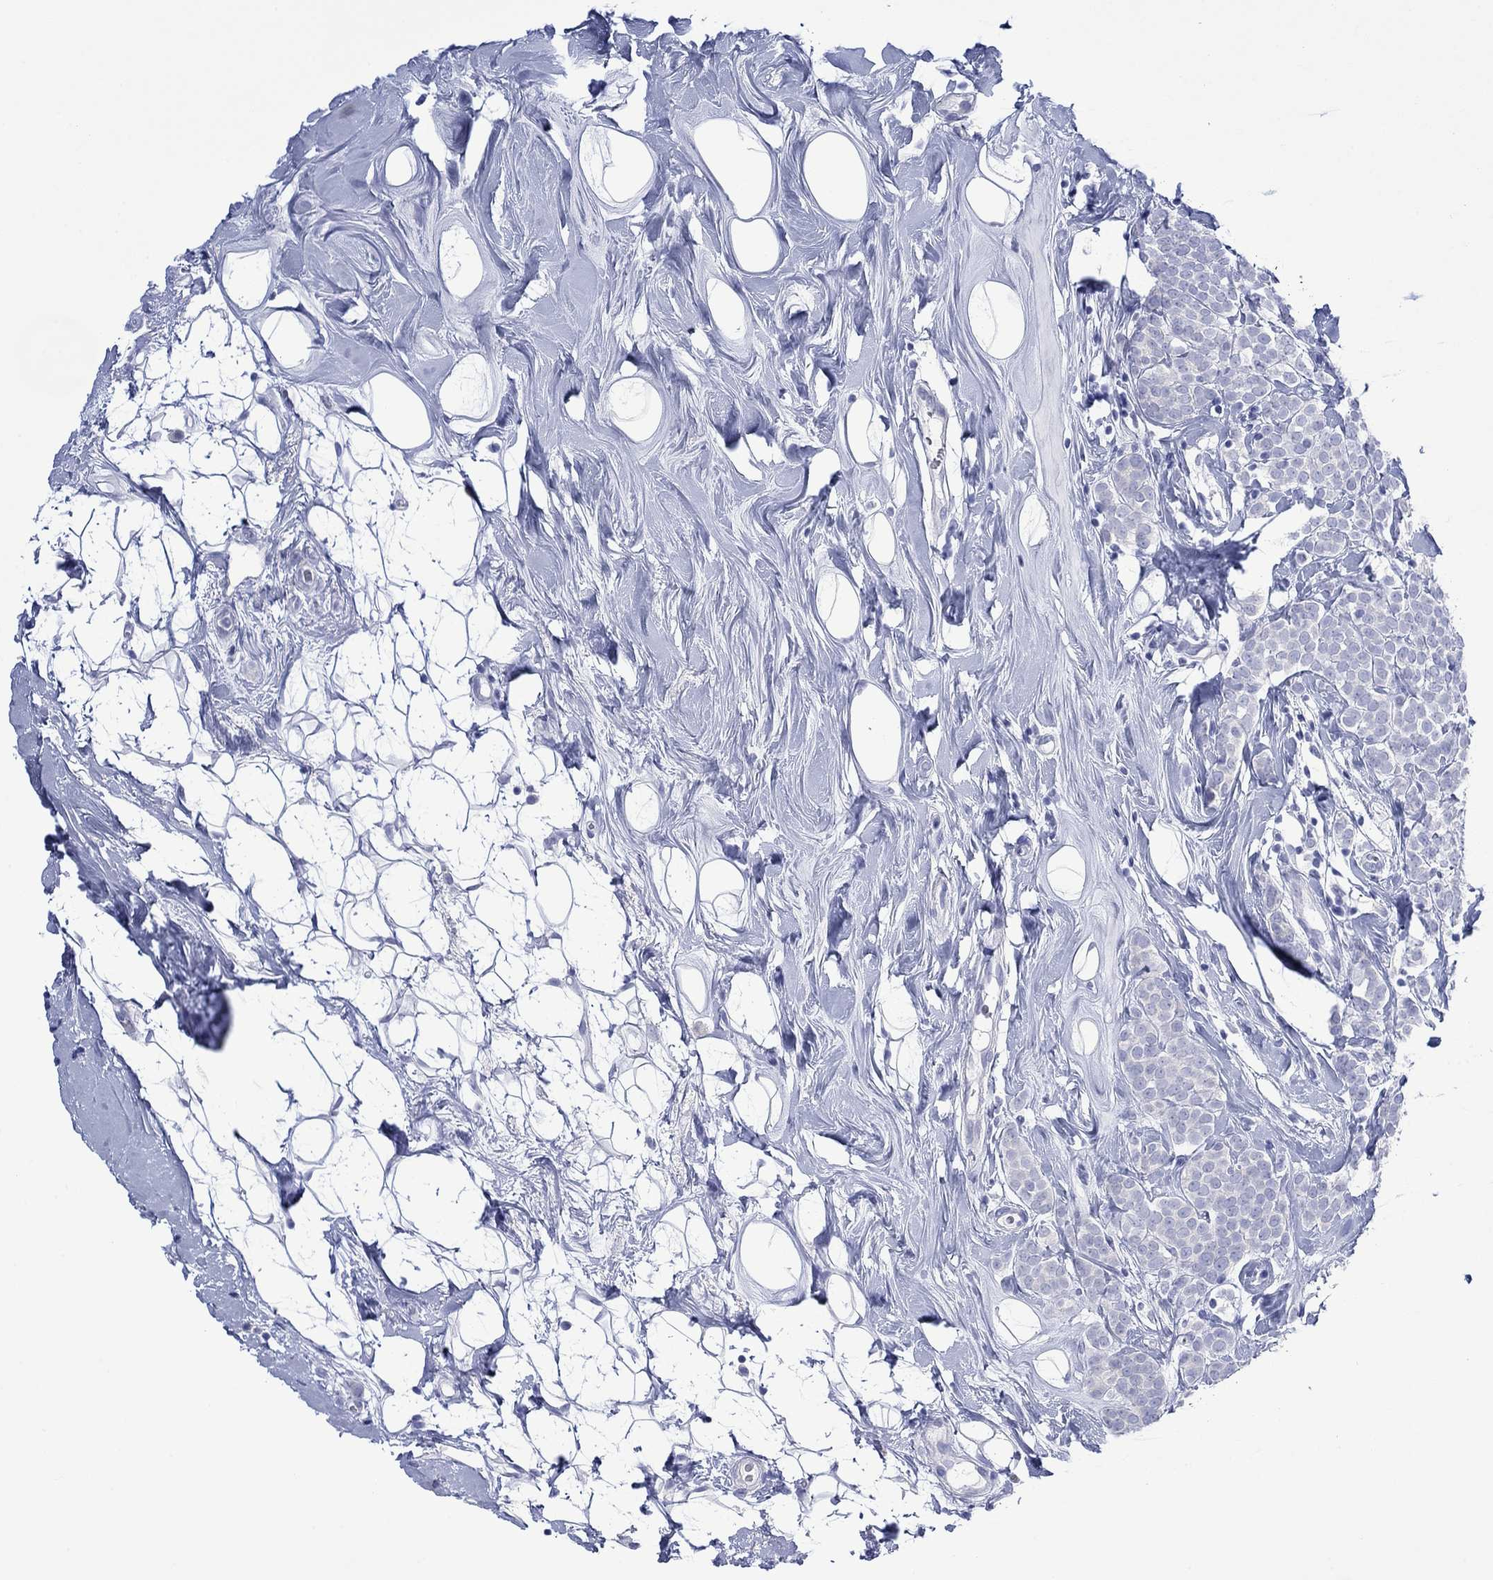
{"staining": {"intensity": "negative", "quantity": "none", "location": "none"}, "tissue": "breast cancer", "cell_type": "Tumor cells", "image_type": "cancer", "snomed": [{"axis": "morphology", "description": "Lobular carcinoma"}, {"axis": "topography", "description": "Breast"}], "caption": "Human breast cancer stained for a protein using immunohistochemistry (IHC) exhibits no positivity in tumor cells.", "gene": "MLANA", "patient": {"sex": "female", "age": 49}}